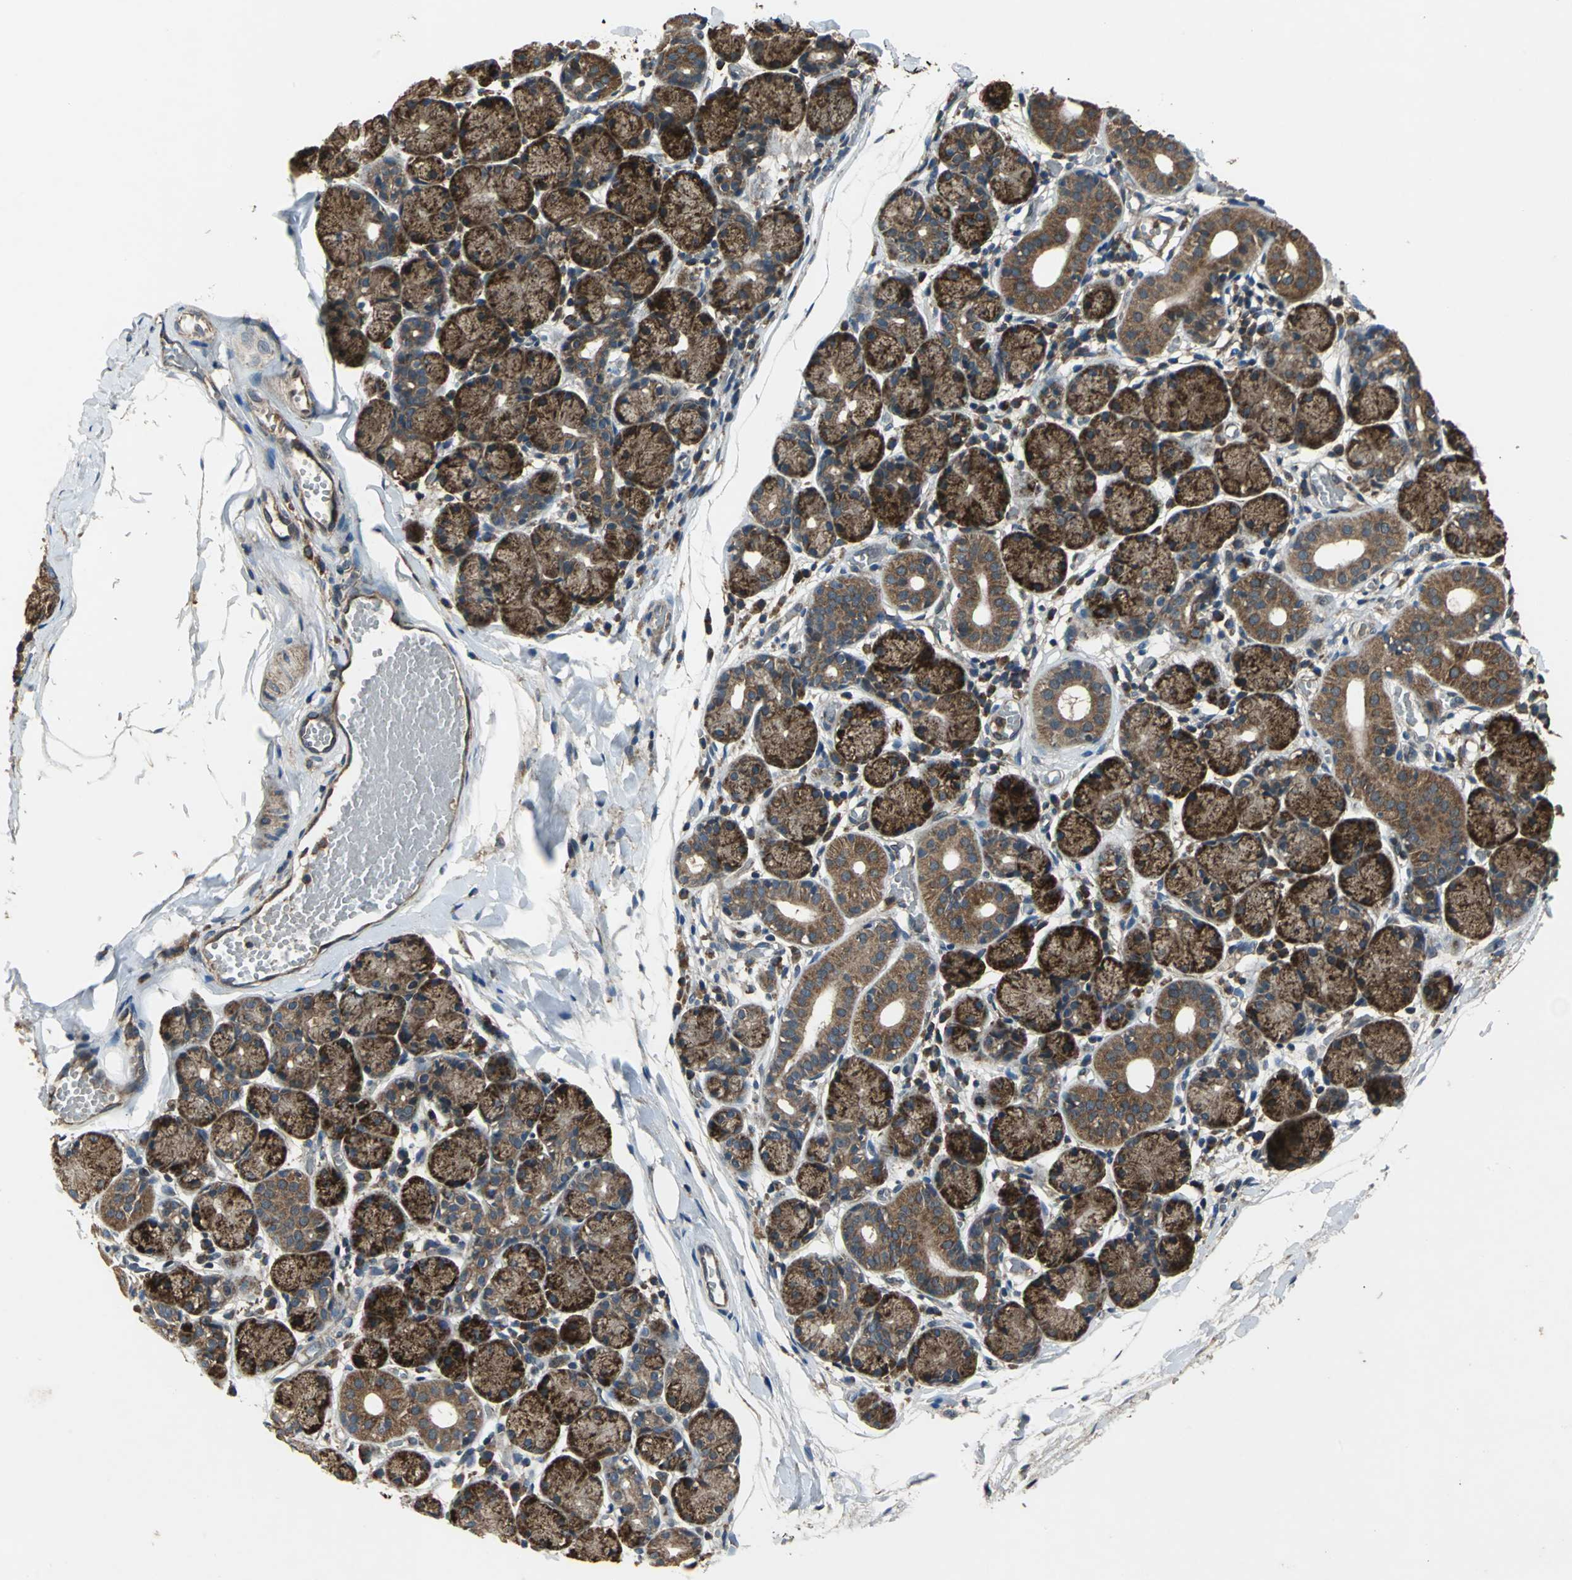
{"staining": {"intensity": "strong", "quantity": ">75%", "location": "cytoplasmic/membranous"}, "tissue": "salivary gland", "cell_type": "Glandular cells", "image_type": "normal", "snomed": [{"axis": "morphology", "description": "Normal tissue, NOS"}, {"axis": "topography", "description": "Salivary gland"}], "caption": "Protein analysis of normal salivary gland reveals strong cytoplasmic/membranous expression in approximately >75% of glandular cells.", "gene": "ZNF608", "patient": {"sex": "female", "age": 24}}